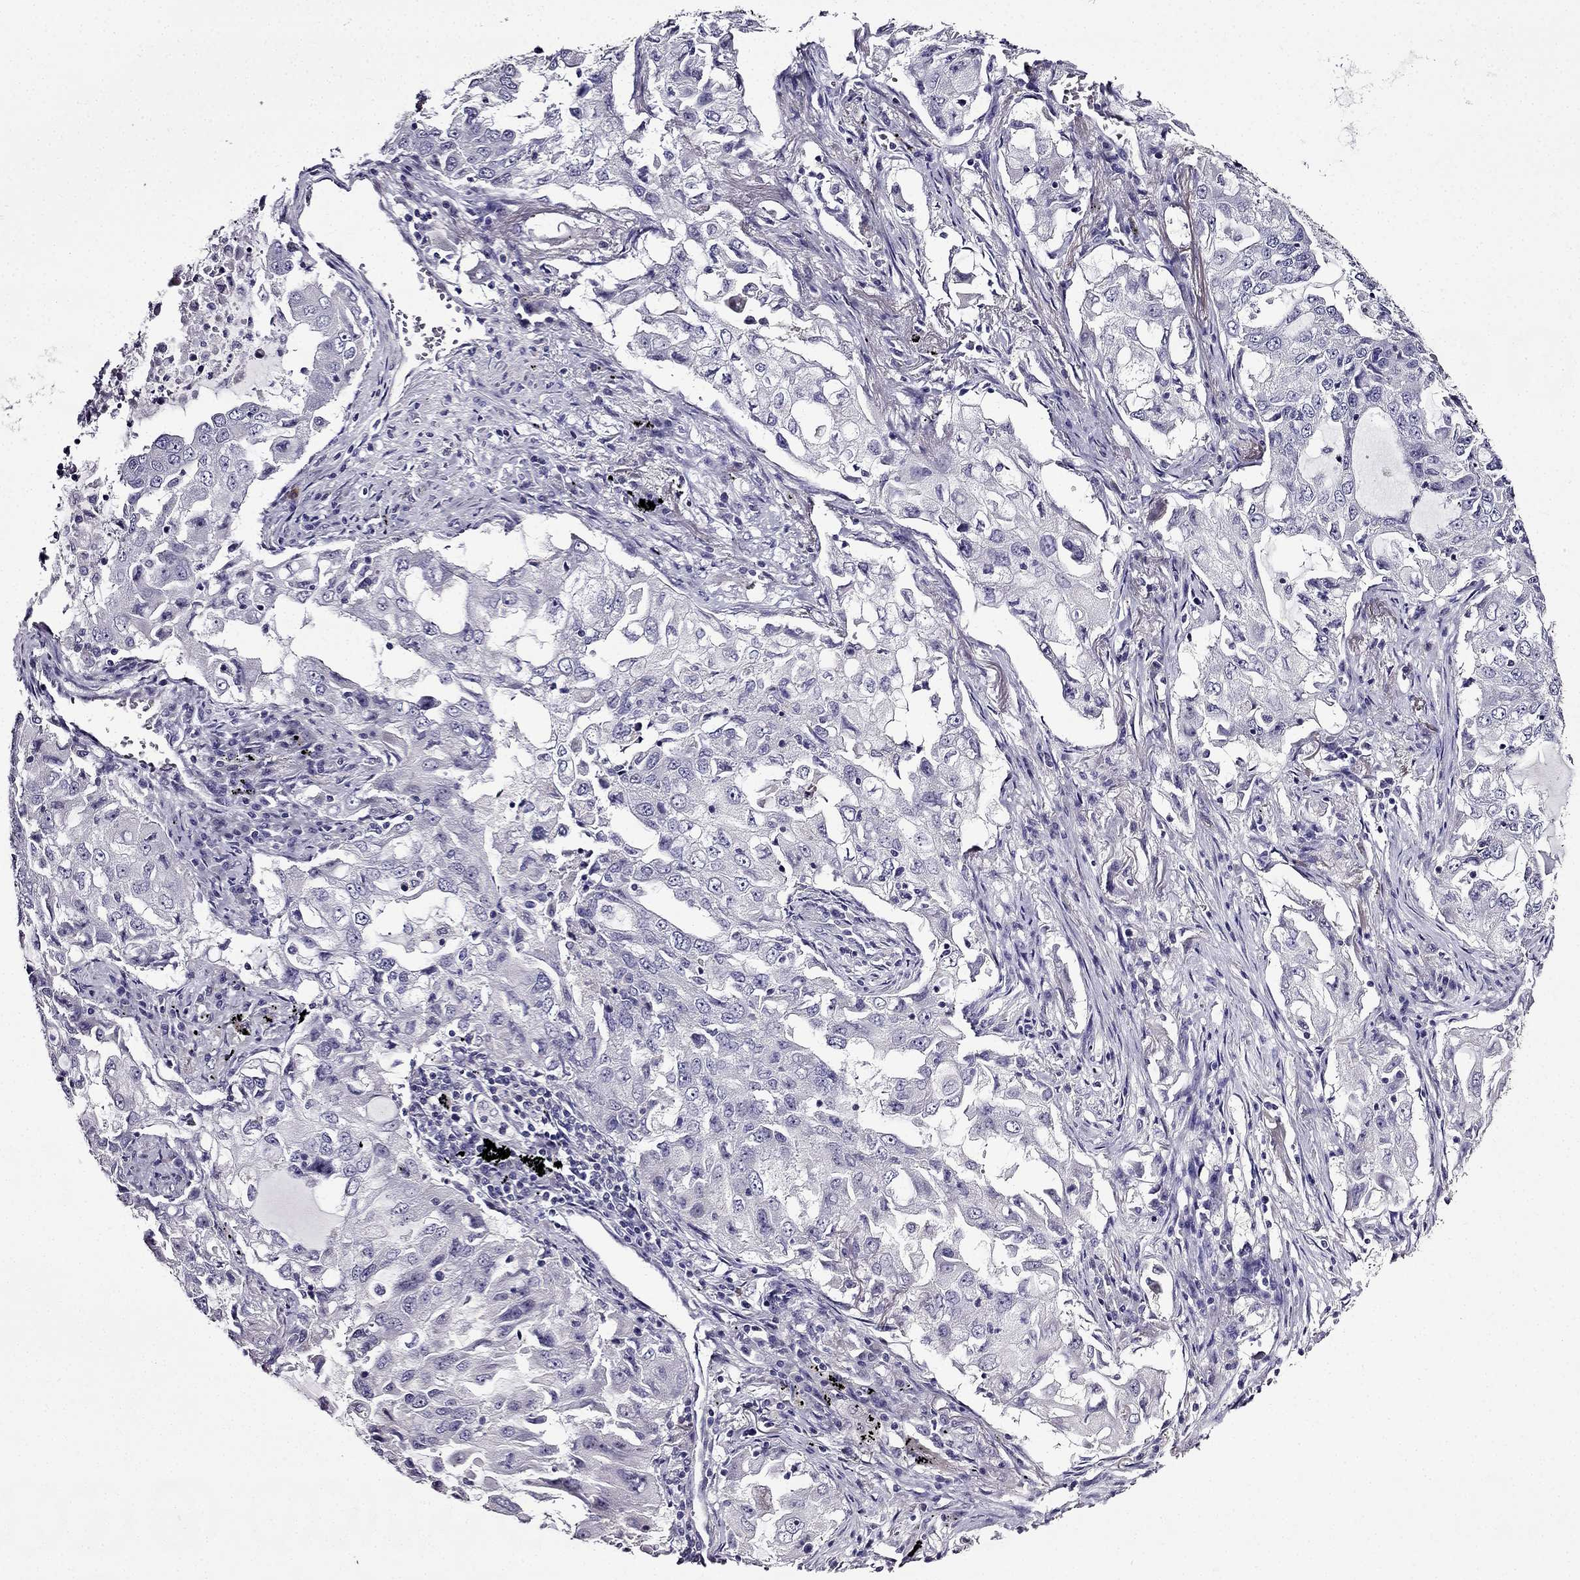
{"staining": {"intensity": "negative", "quantity": "none", "location": "none"}, "tissue": "lung cancer", "cell_type": "Tumor cells", "image_type": "cancer", "snomed": [{"axis": "morphology", "description": "Adenocarcinoma, NOS"}, {"axis": "topography", "description": "Lung"}], "caption": "Immunohistochemistry (IHC) of human adenocarcinoma (lung) shows no positivity in tumor cells.", "gene": "TMEM266", "patient": {"sex": "female", "age": 61}}